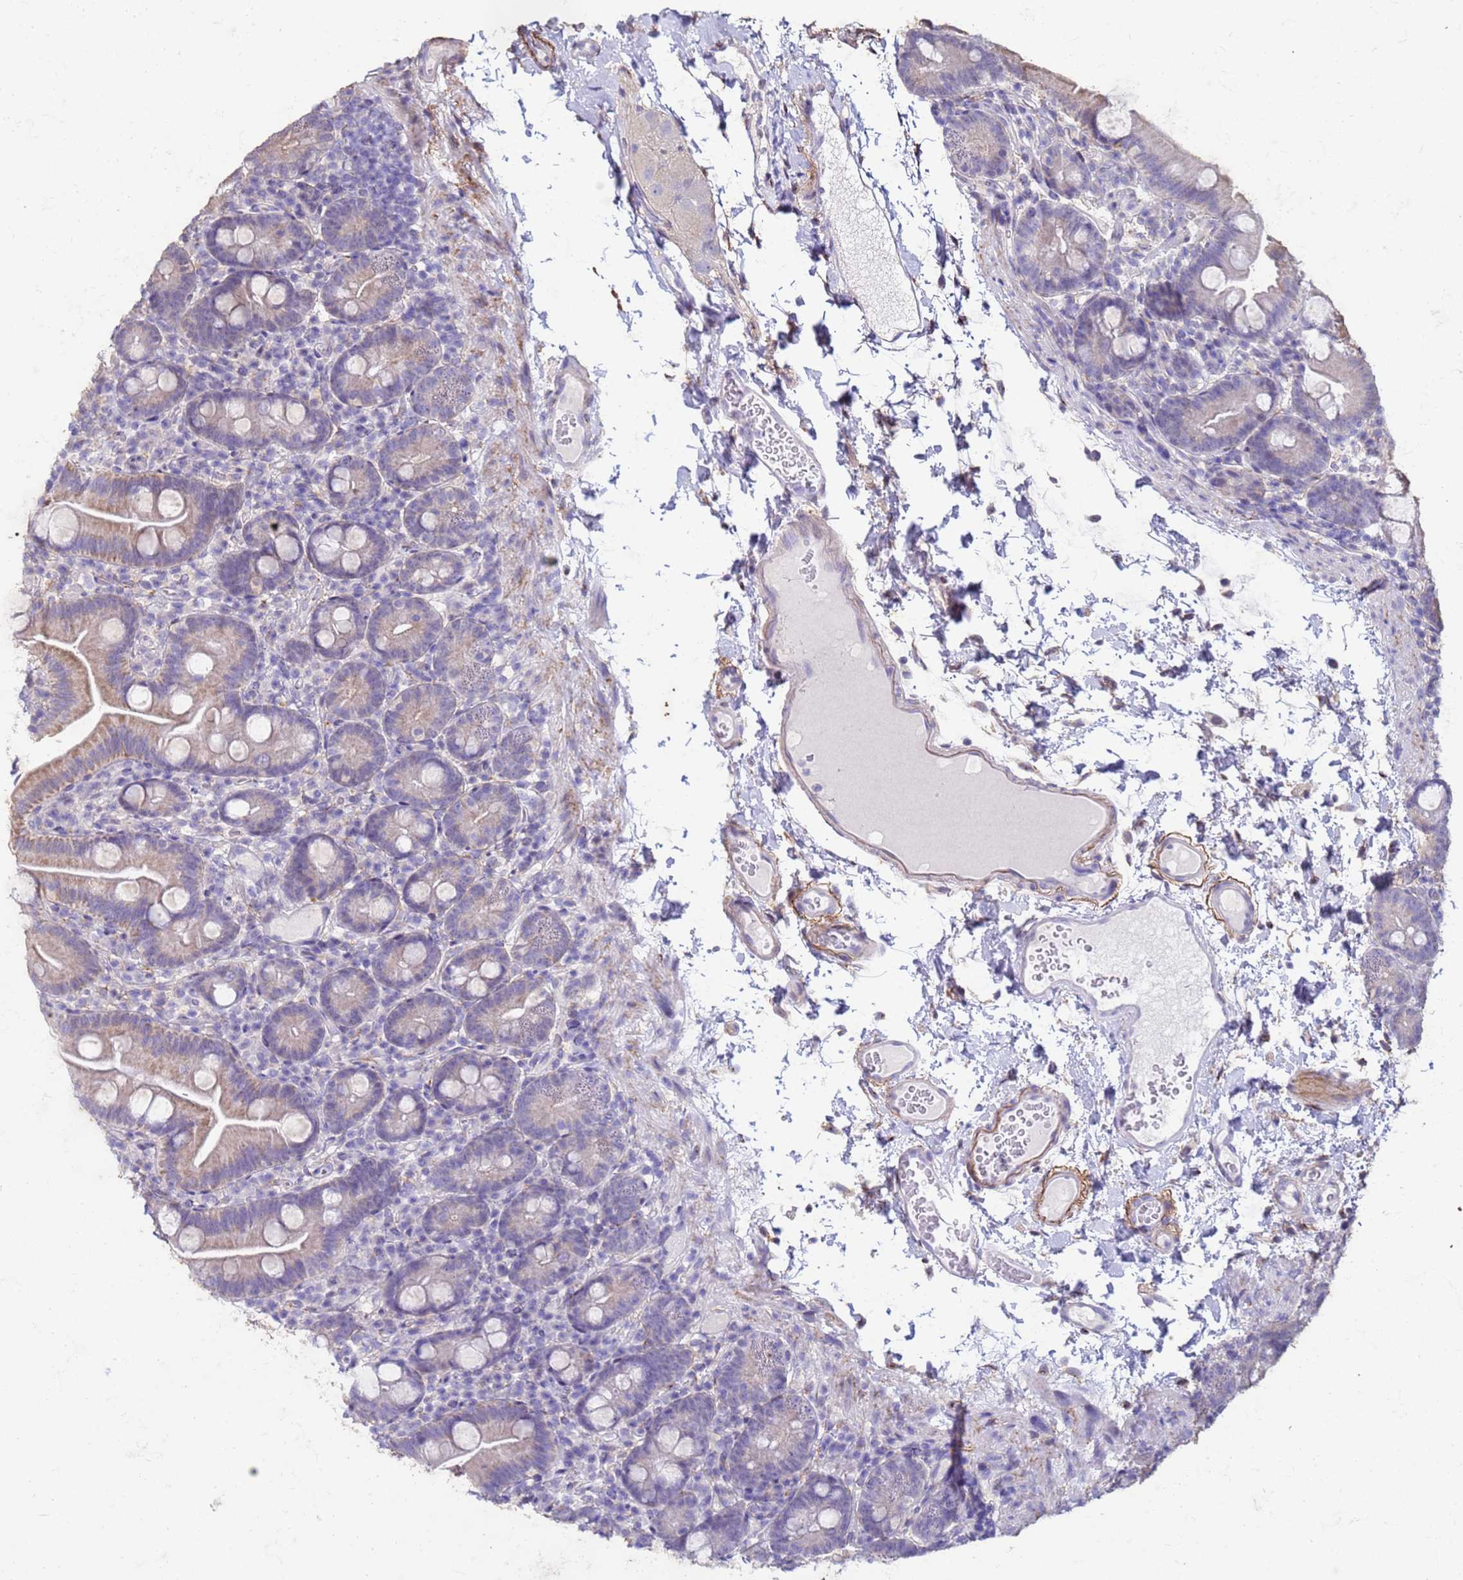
{"staining": {"intensity": "weak", "quantity": "<25%", "location": "cytoplasmic/membranous"}, "tissue": "small intestine", "cell_type": "Glandular cells", "image_type": "normal", "snomed": [{"axis": "morphology", "description": "Normal tissue, NOS"}, {"axis": "topography", "description": "Small intestine"}], "caption": "High magnification brightfield microscopy of unremarkable small intestine stained with DAB (3,3'-diaminobenzidine) (brown) and counterstained with hematoxylin (blue): glandular cells show no significant staining.", "gene": "SLC25A15", "patient": {"sex": "female", "age": 68}}